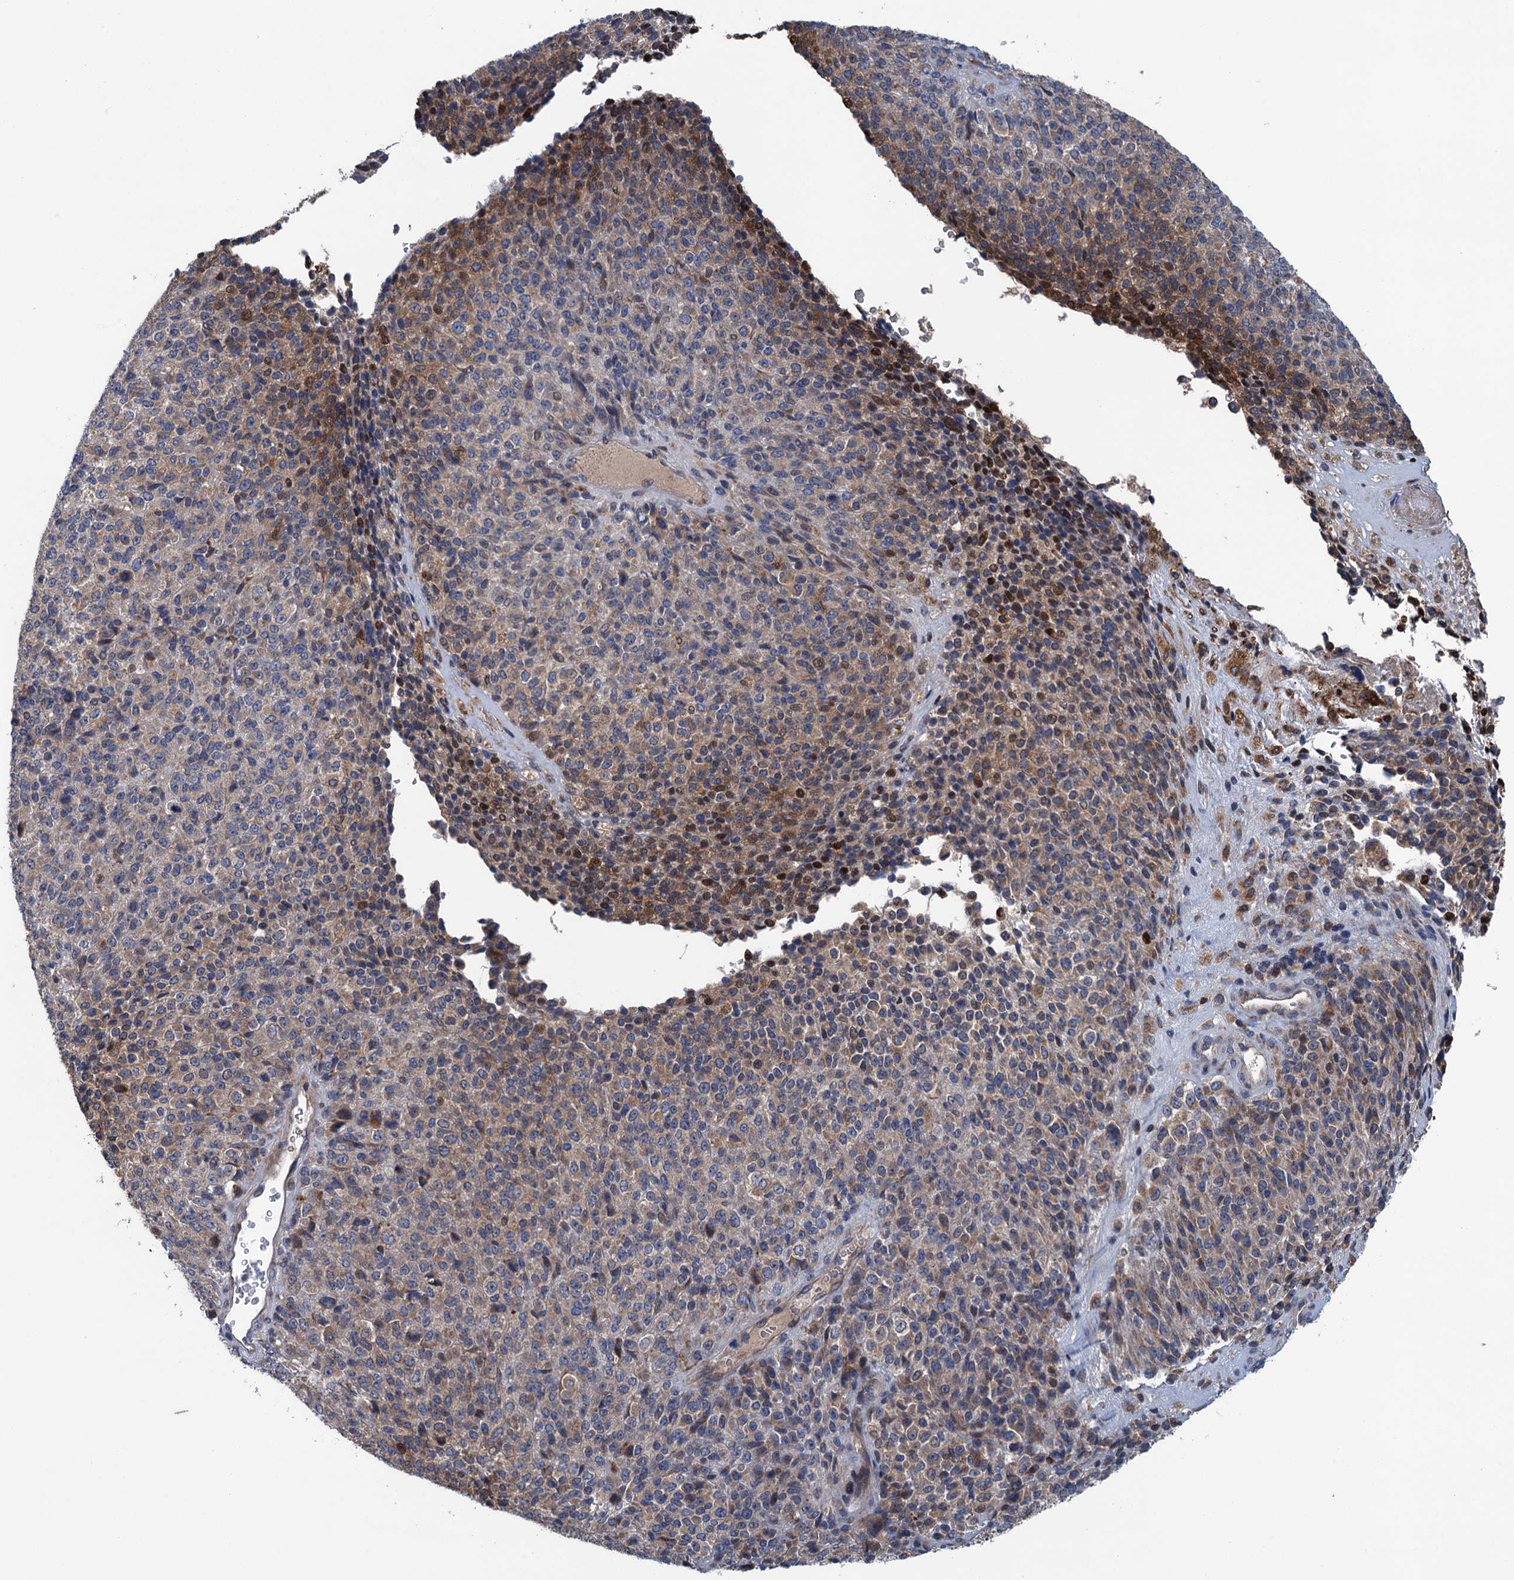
{"staining": {"intensity": "moderate", "quantity": "<25%", "location": "cytoplasmic/membranous,nuclear"}, "tissue": "melanoma", "cell_type": "Tumor cells", "image_type": "cancer", "snomed": [{"axis": "morphology", "description": "Malignant melanoma, Metastatic site"}, {"axis": "topography", "description": "Brain"}], "caption": "Melanoma stained with a brown dye displays moderate cytoplasmic/membranous and nuclear positive positivity in approximately <25% of tumor cells.", "gene": "CNTN5", "patient": {"sex": "female", "age": 56}}